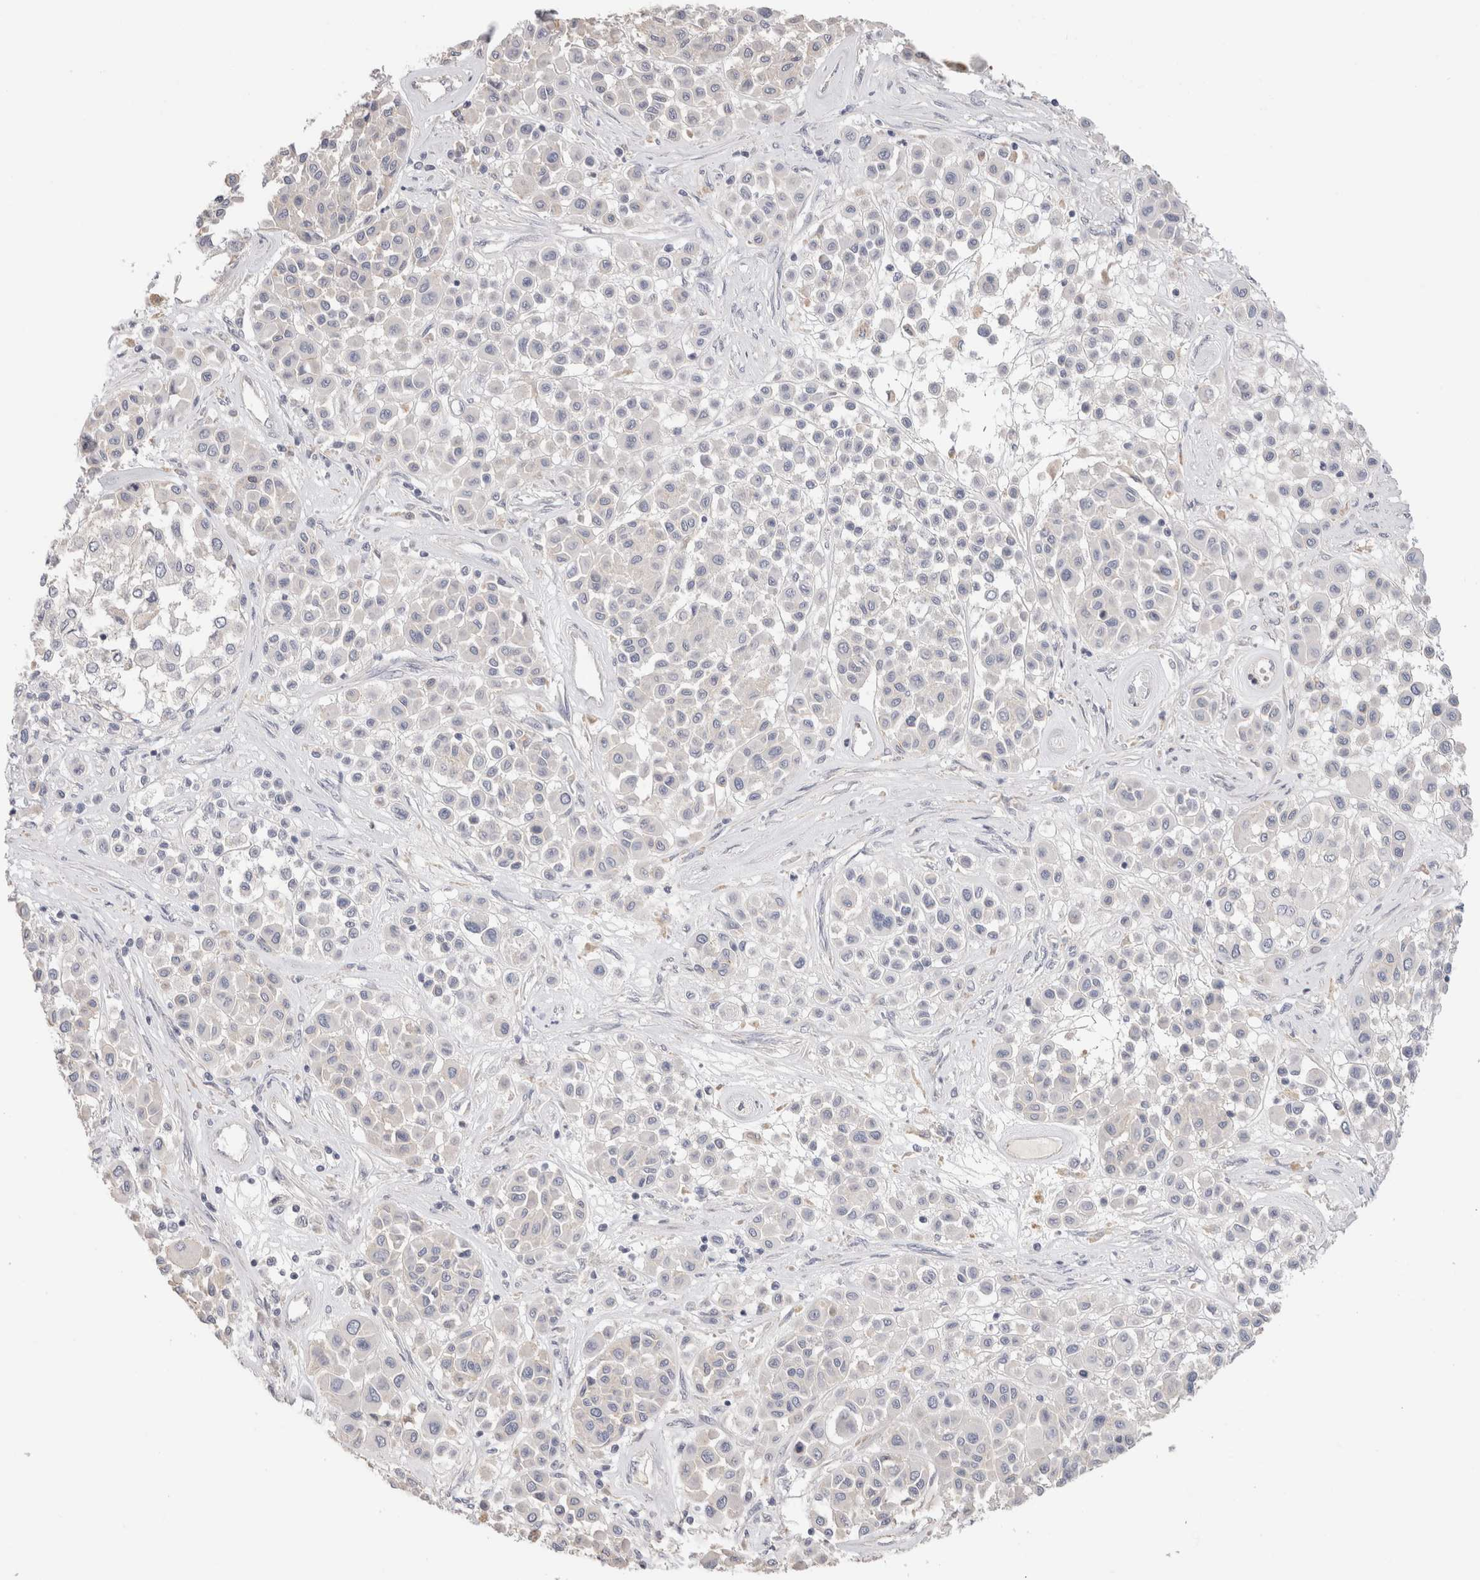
{"staining": {"intensity": "negative", "quantity": "none", "location": "none"}, "tissue": "melanoma", "cell_type": "Tumor cells", "image_type": "cancer", "snomed": [{"axis": "morphology", "description": "Malignant melanoma, Metastatic site"}, {"axis": "topography", "description": "Soft tissue"}], "caption": "Tumor cells show no significant protein staining in melanoma.", "gene": "AFP", "patient": {"sex": "male", "age": 41}}